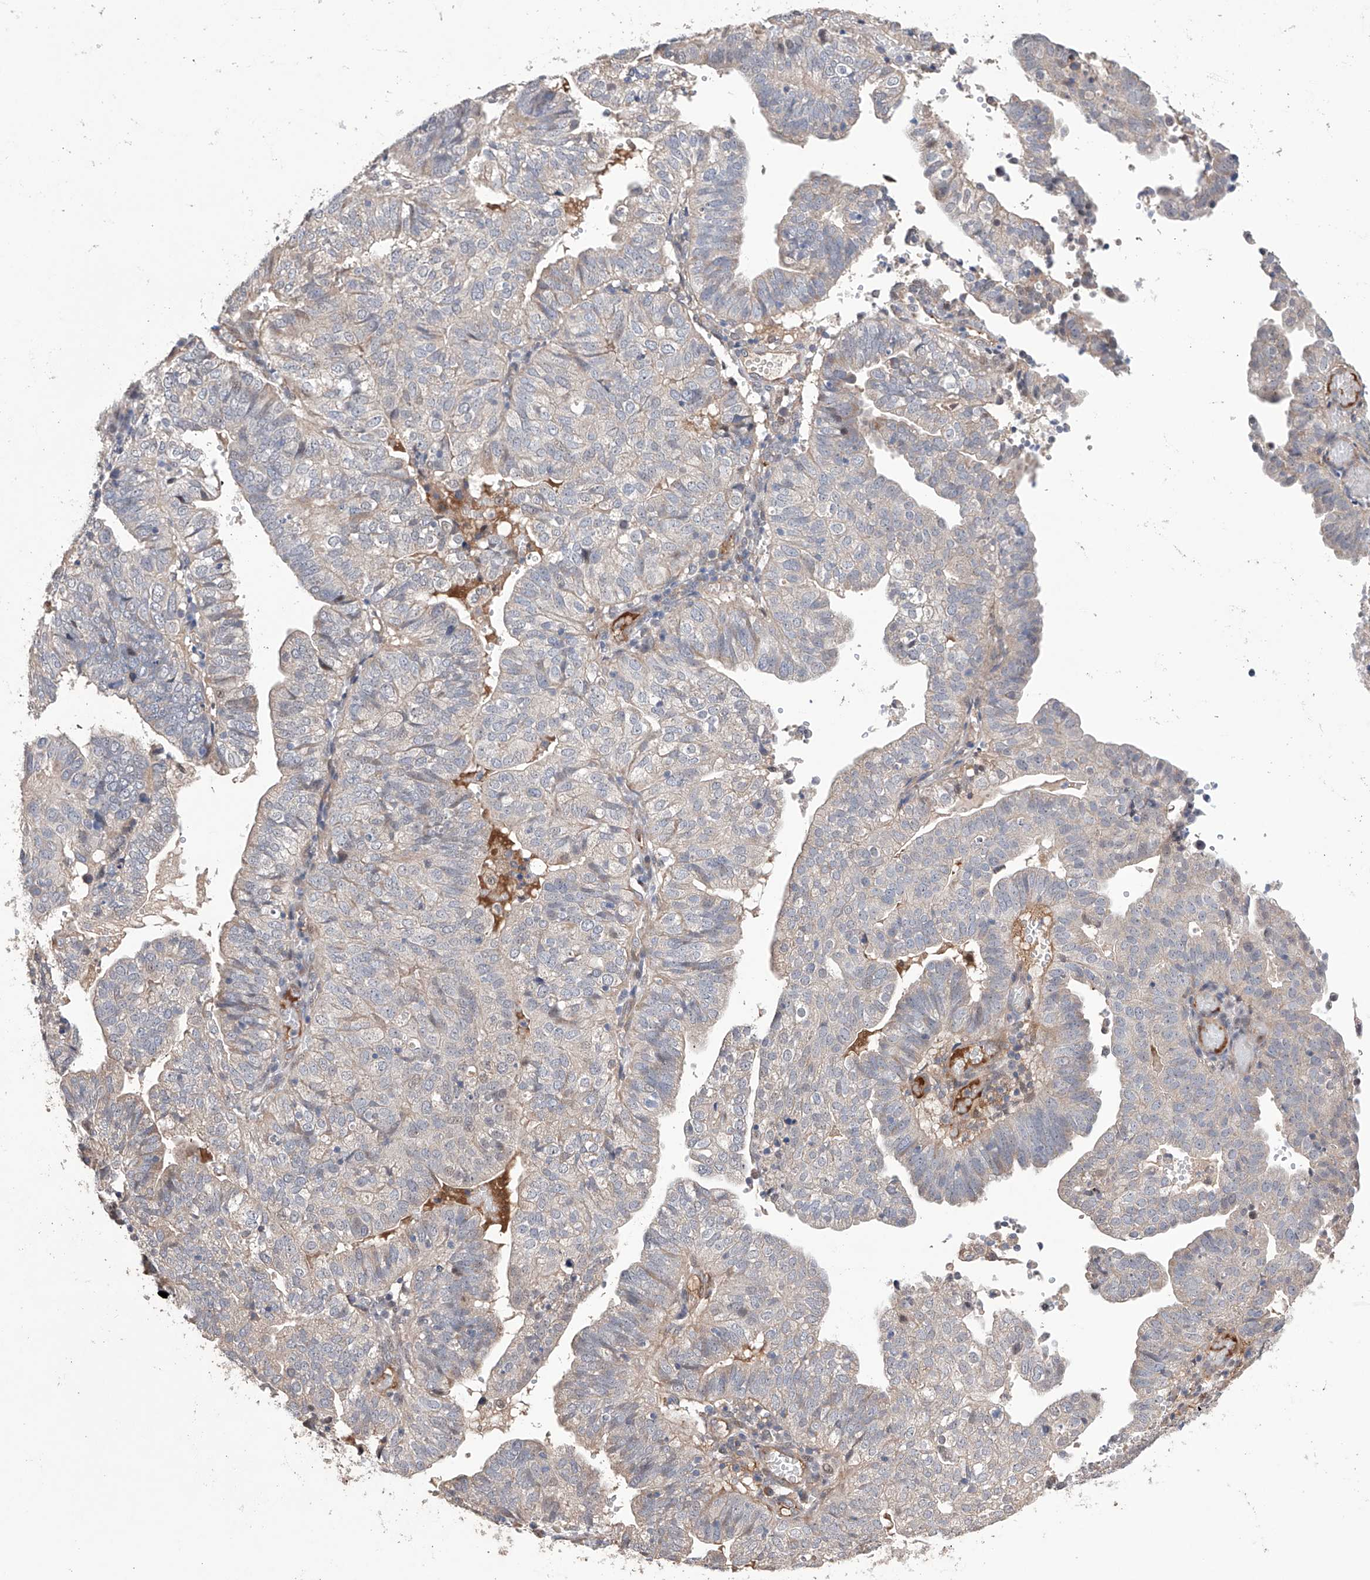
{"staining": {"intensity": "weak", "quantity": "<25%", "location": "cytoplasmic/membranous"}, "tissue": "endometrial cancer", "cell_type": "Tumor cells", "image_type": "cancer", "snomed": [{"axis": "morphology", "description": "Adenocarcinoma, NOS"}, {"axis": "topography", "description": "Uterus"}], "caption": "Immunohistochemistry histopathology image of neoplastic tissue: human adenocarcinoma (endometrial) stained with DAB exhibits no significant protein positivity in tumor cells. The staining was performed using DAB (3,3'-diaminobenzidine) to visualize the protein expression in brown, while the nuclei were stained in blue with hematoxylin (Magnification: 20x).", "gene": "AFG1L", "patient": {"sex": "female", "age": 77}}